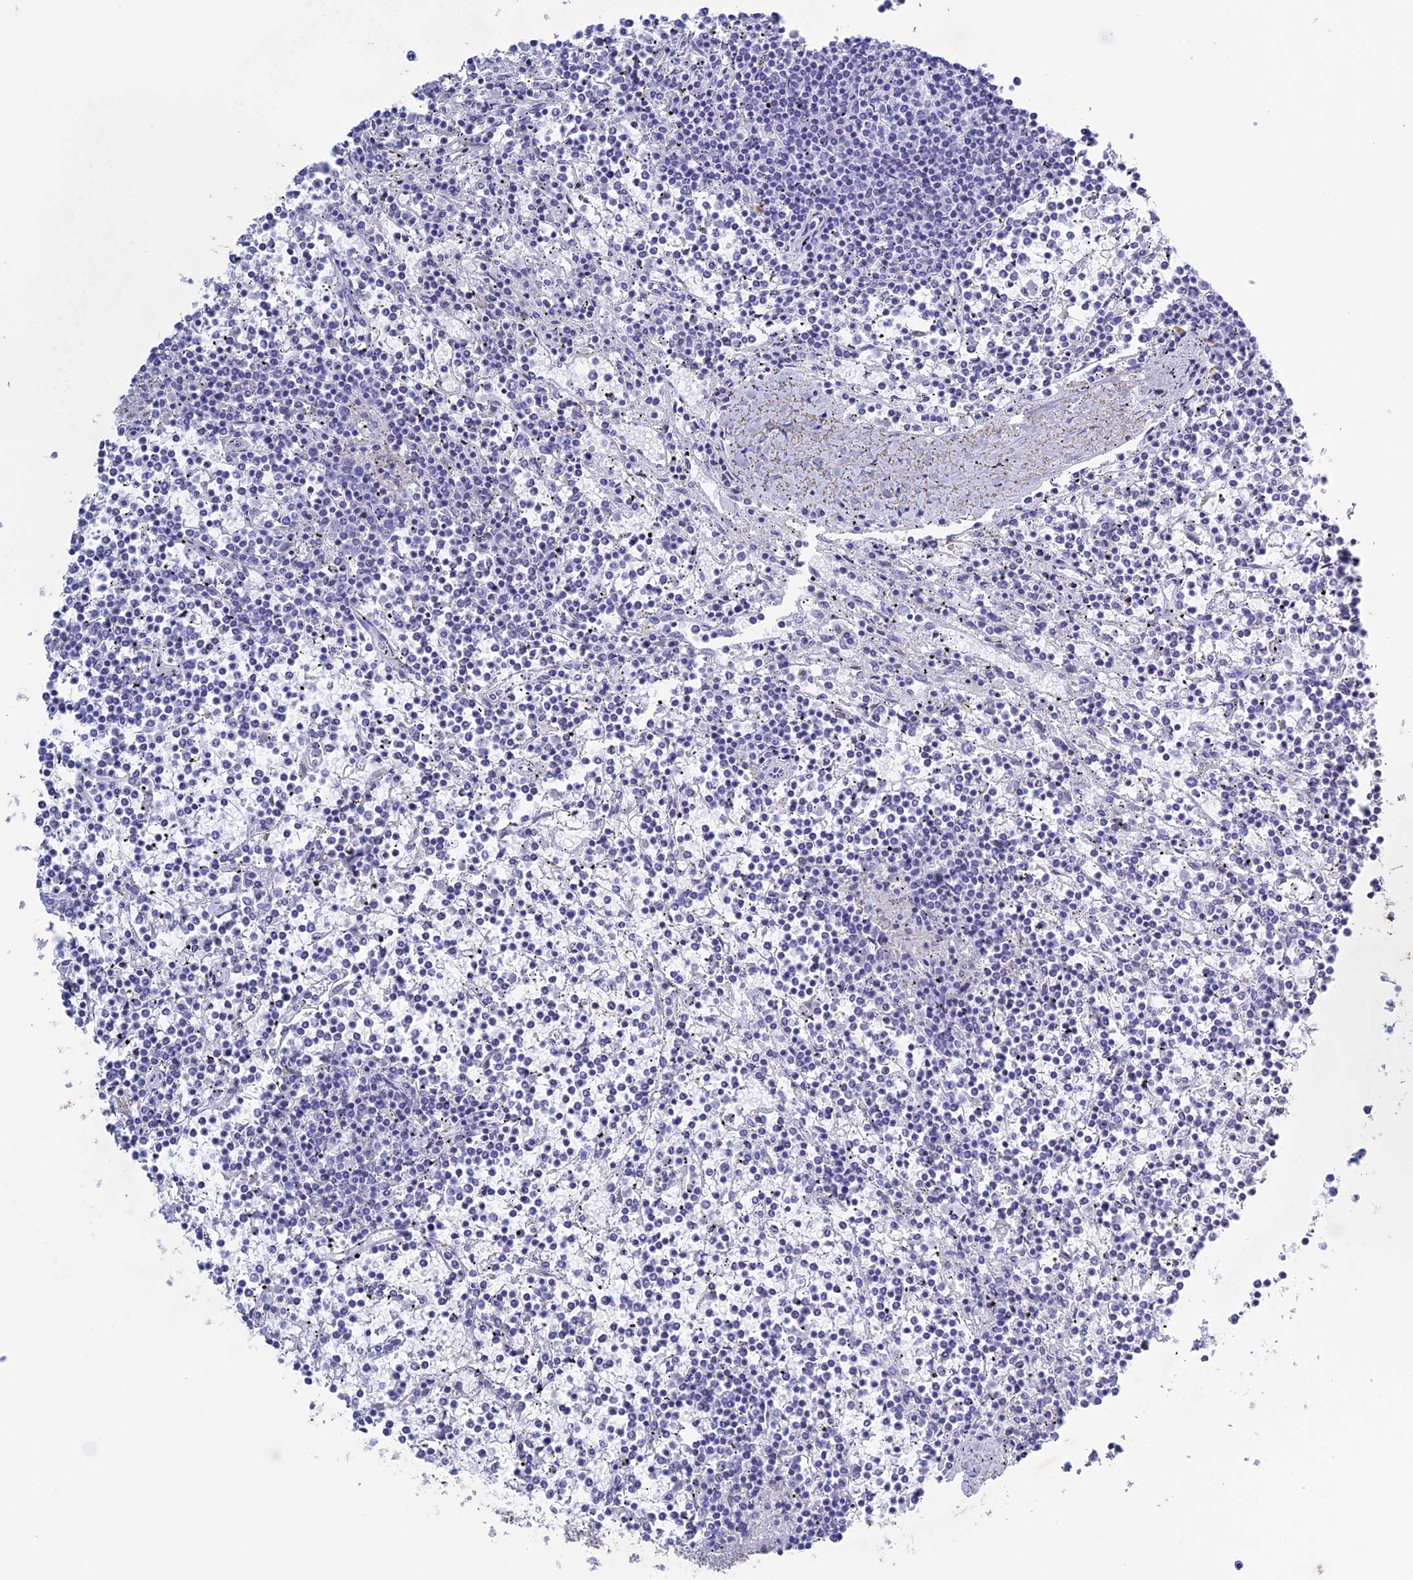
{"staining": {"intensity": "negative", "quantity": "none", "location": "none"}, "tissue": "lymphoma", "cell_type": "Tumor cells", "image_type": "cancer", "snomed": [{"axis": "morphology", "description": "Malignant lymphoma, non-Hodgkin's type, Low grade"}, {"axis": "topography", "description": "Spleen"}], "caption": "High power microscopy histopathology image of an immunohistochemistry (IHC) photomicrograph of malignant lymphoma, non-Hodgkin's type (low-grade), revealing no significant expression in tumor cells.", "gene": "LHFPL2", "patient": {"sex": "female", "age": 19}}